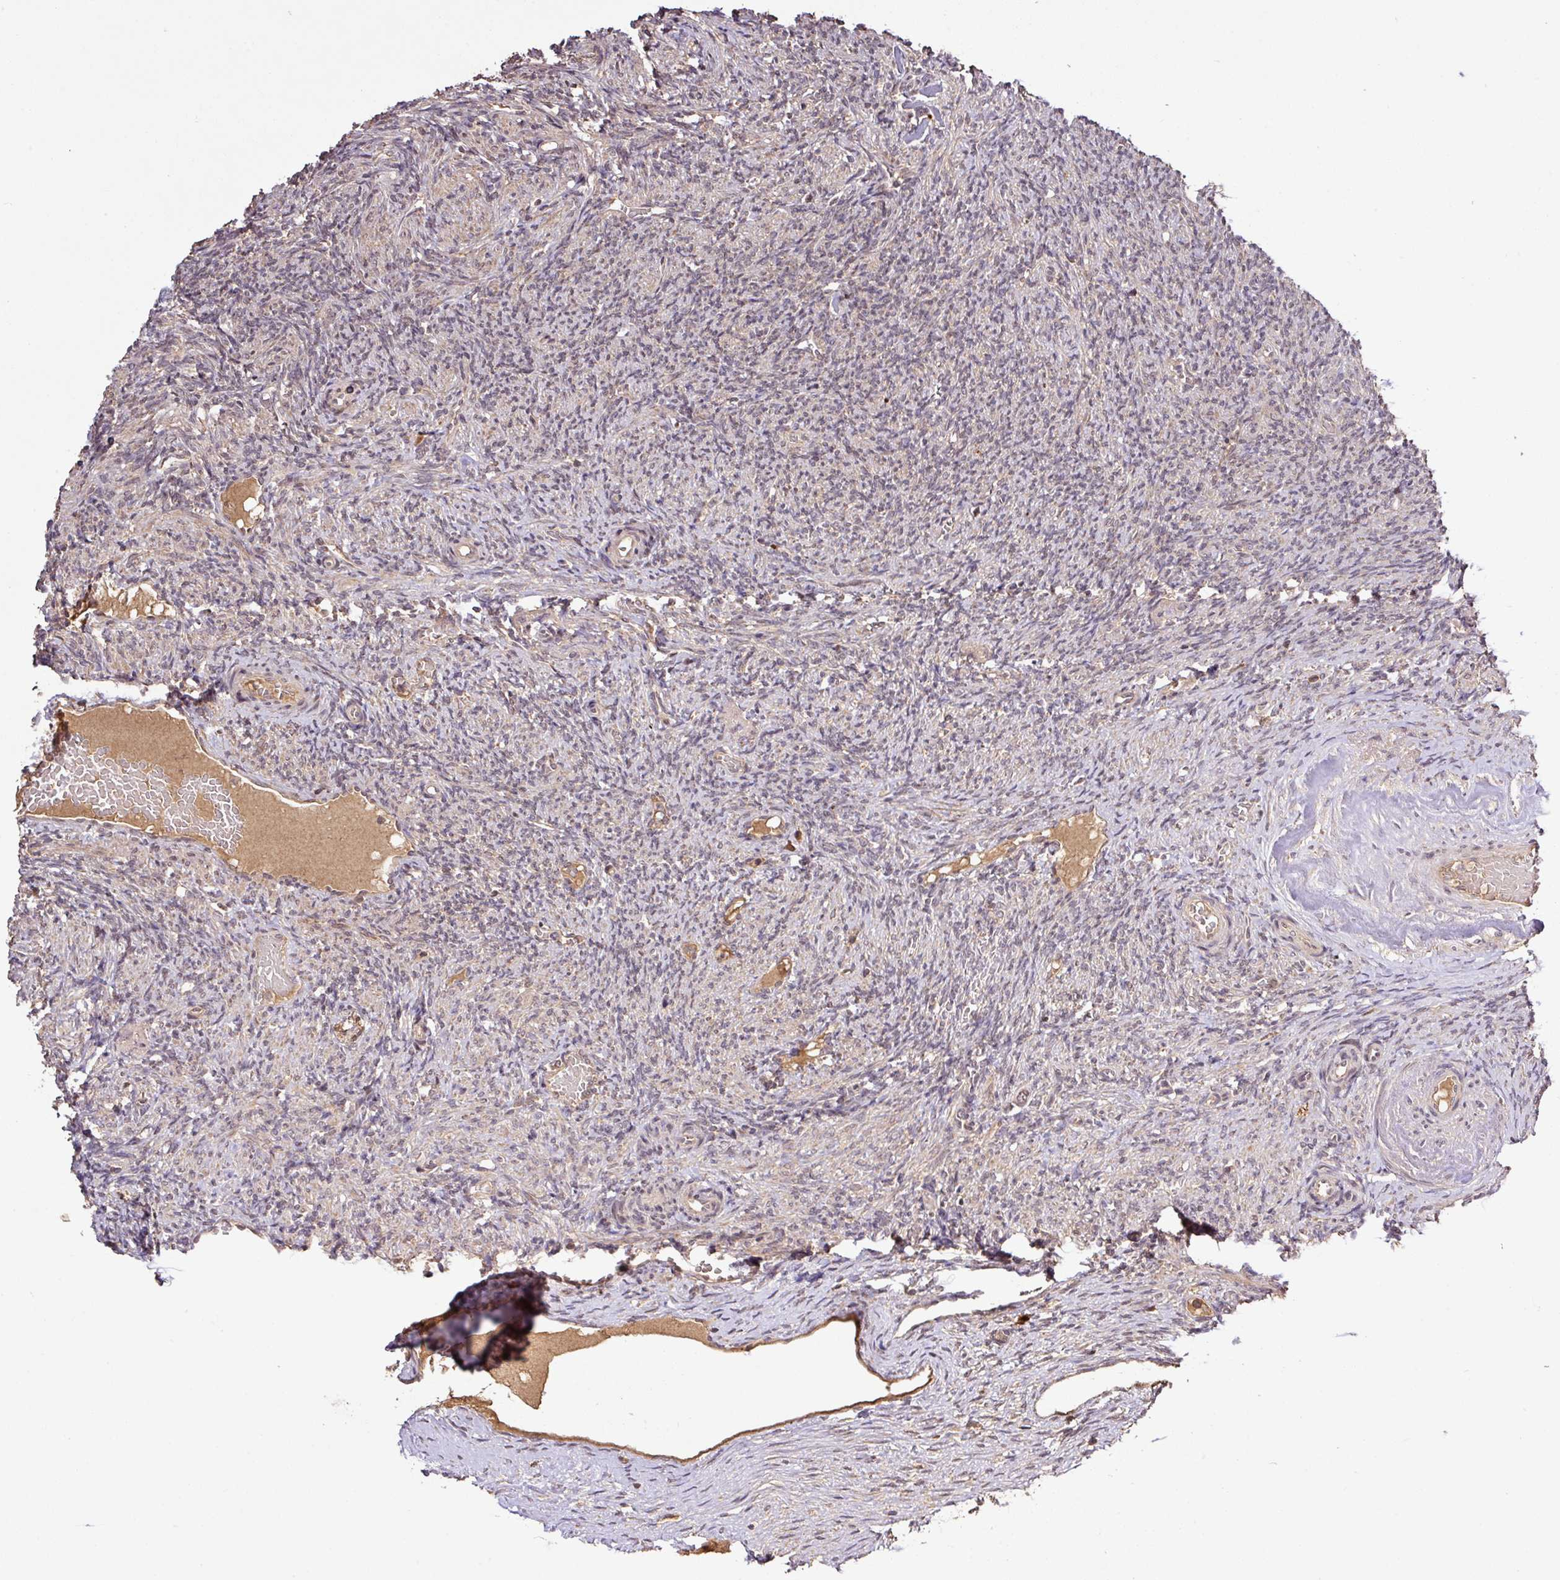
{"staining": {"intensity": "weak", "quantity": "<25%", "location": "cytoplasmic/membranous"}, "tissue": "ovary", "cell_type": "Ovarian stroma cells", "image_type": "normal", "snomed": [{"axis": "morphology", "description": "Normal tissue, NOS"}, {"axis": "topography", "description": "Ovary"}], "caption": "Immunohistochemistry (IHC) micrograph of unremarkable ovary: ovary stained with DAB (3,3'-diaminobenzidine) displays no significant protein staining in ovarian stroma cells. (DAB (3,3'-diaminobenzidine) immunohistochemistry (IHC) visualized using brightfield microscopy, high magnification).", "gene": "FAIM", "patient": {"sex": "female", "age": 51}}